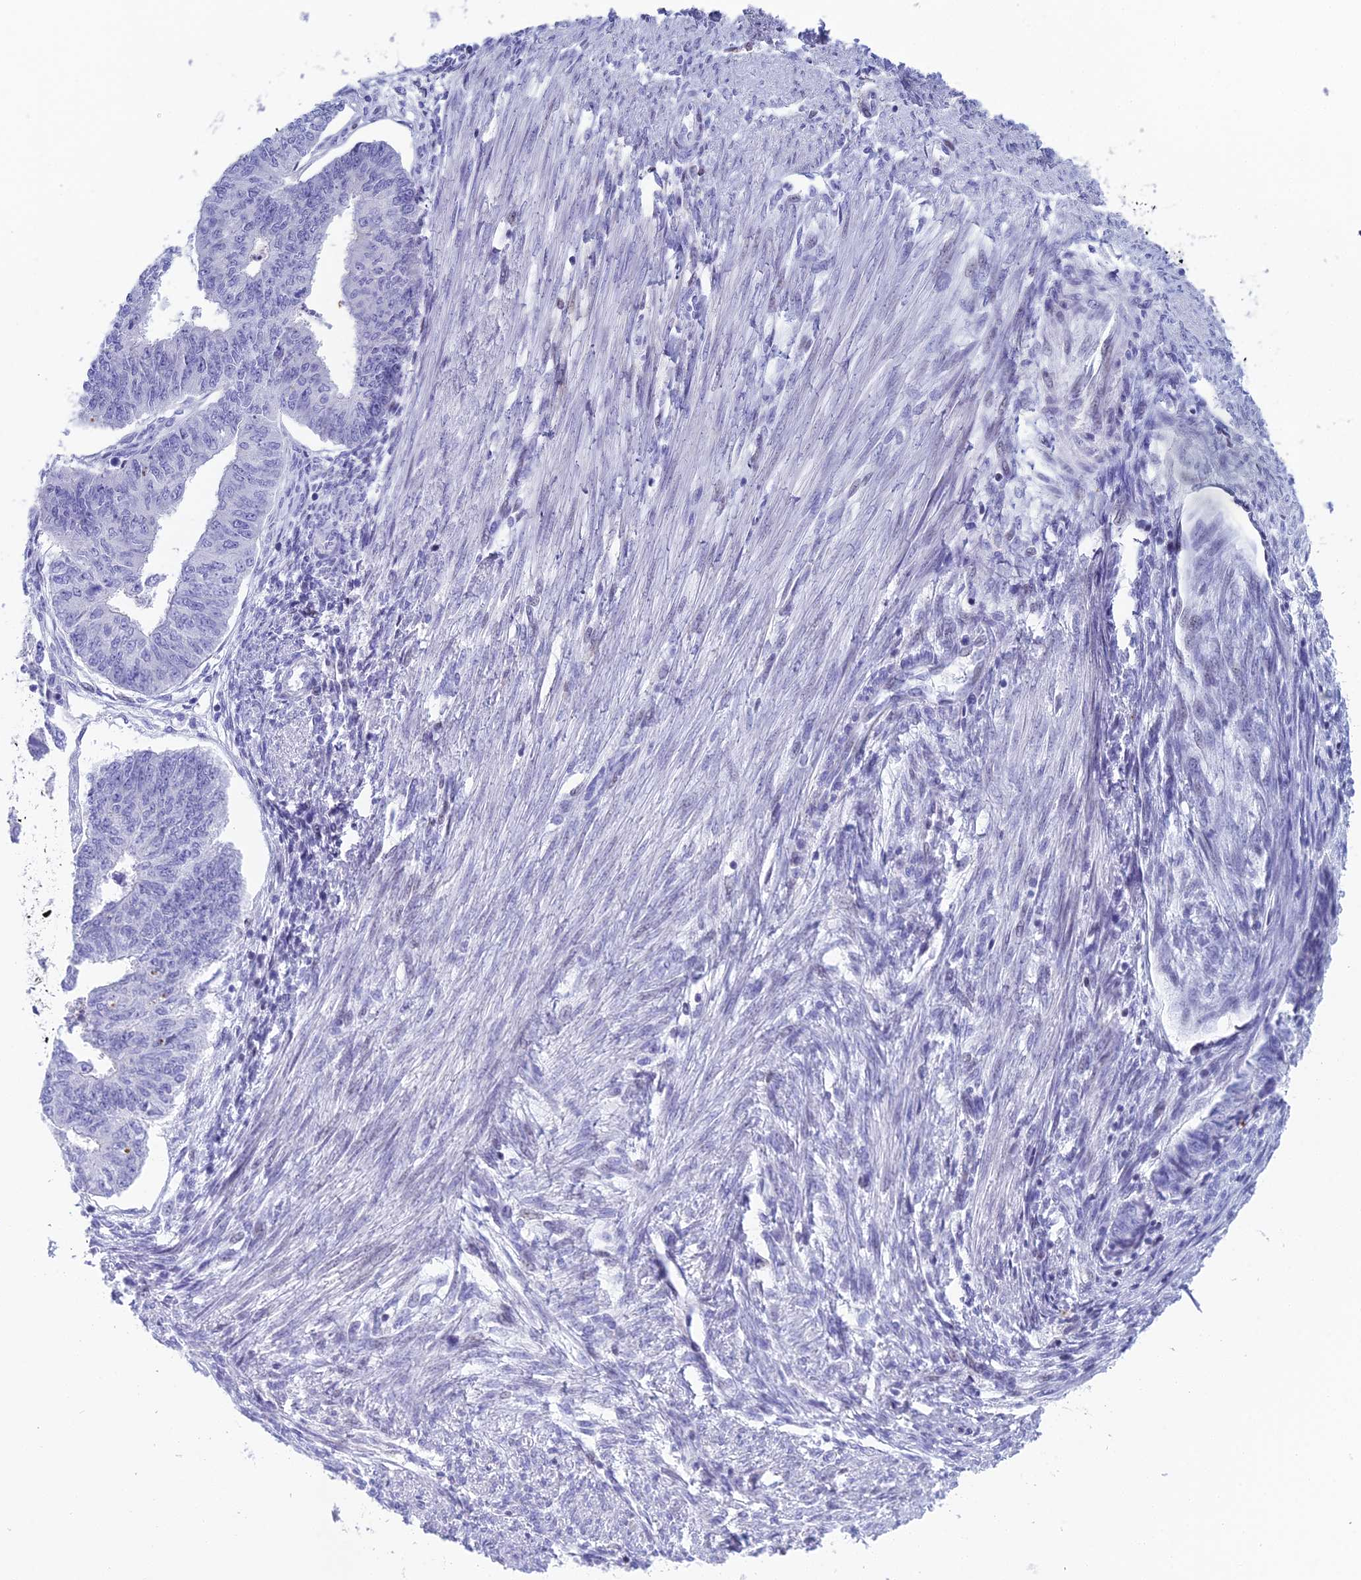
{"staining": {"intensity": "negative", "quantity": "none", "location": "none"}, "tissue": "endometrial cancer", "cell_type": "Tumor cells", "image_type": "cancer", "snomed": [{"axis": "morphology", "description": "Adenocarcinoma, NOS"}, {"axis": "topography", "description": "Endometrium"}], "caption": "Endometrial cancer (adenocarcinoma) was stained to show a protein in brown. There is no significant staining in tumor cells. (Immunohistochemistry, brightfield microscopy, high magnification).", "gene": "CC2D2A", "patient": {"sex": "female", "age": 32}}